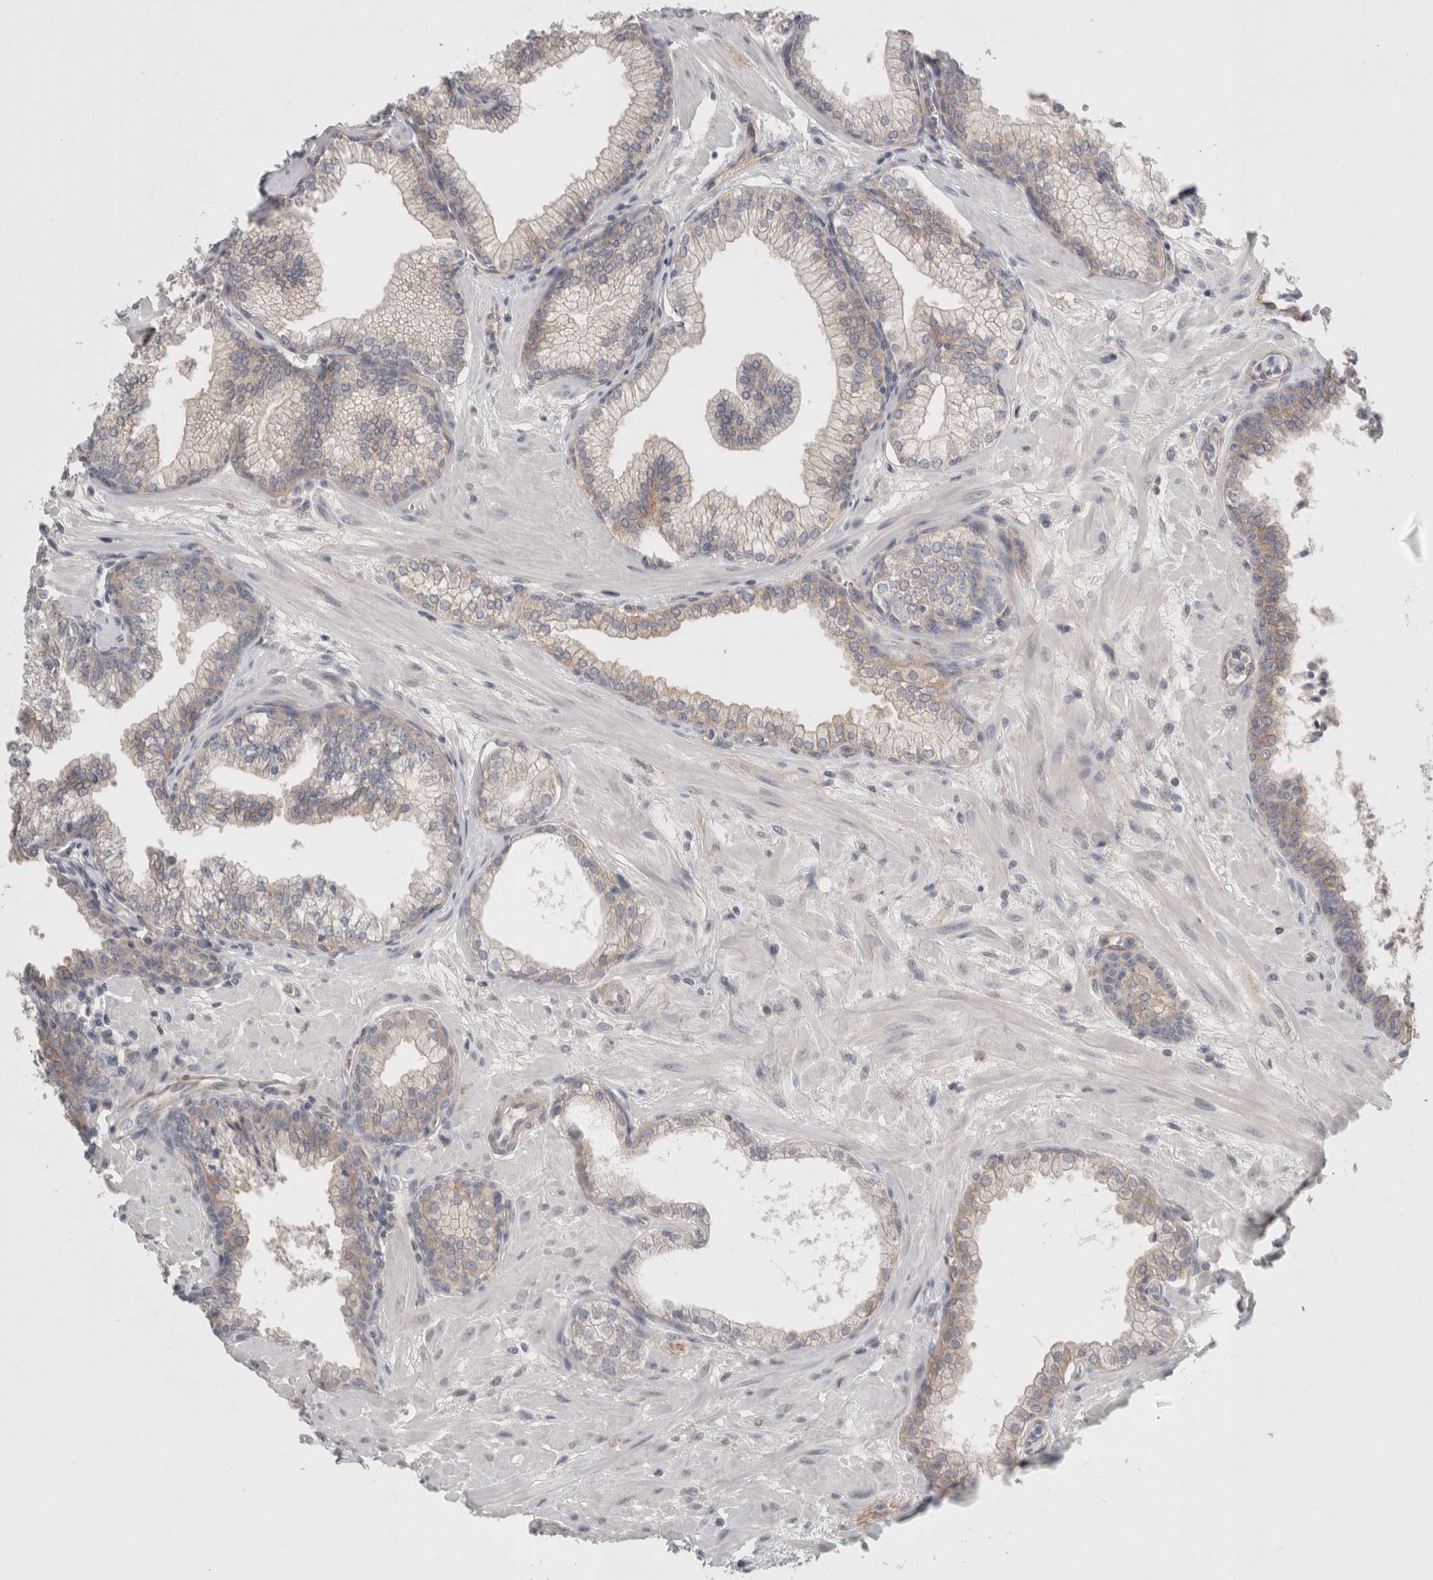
{"staining": {"intensity": "negative", "quantity": "none", "location": "none"}, "tissue": "prostate", "cell_type": "Glandular cells", "image_type": "normal", "snomed": [{"axis": "morphology", "description": "Normal tissue, NOS"}, {"axis": "morphology", "description": "Urothelial carcinoma, Low grade"}, {"axis": "topography", "description": "Urinary bladder"}, {"axis": "topography", "description": "Prostate"}], "caption": "The histopathology image reveals no significant staining in glandular cells of prostate.", "gene": "RASAL2", "patient": {"sex": "male", "age": 60}}